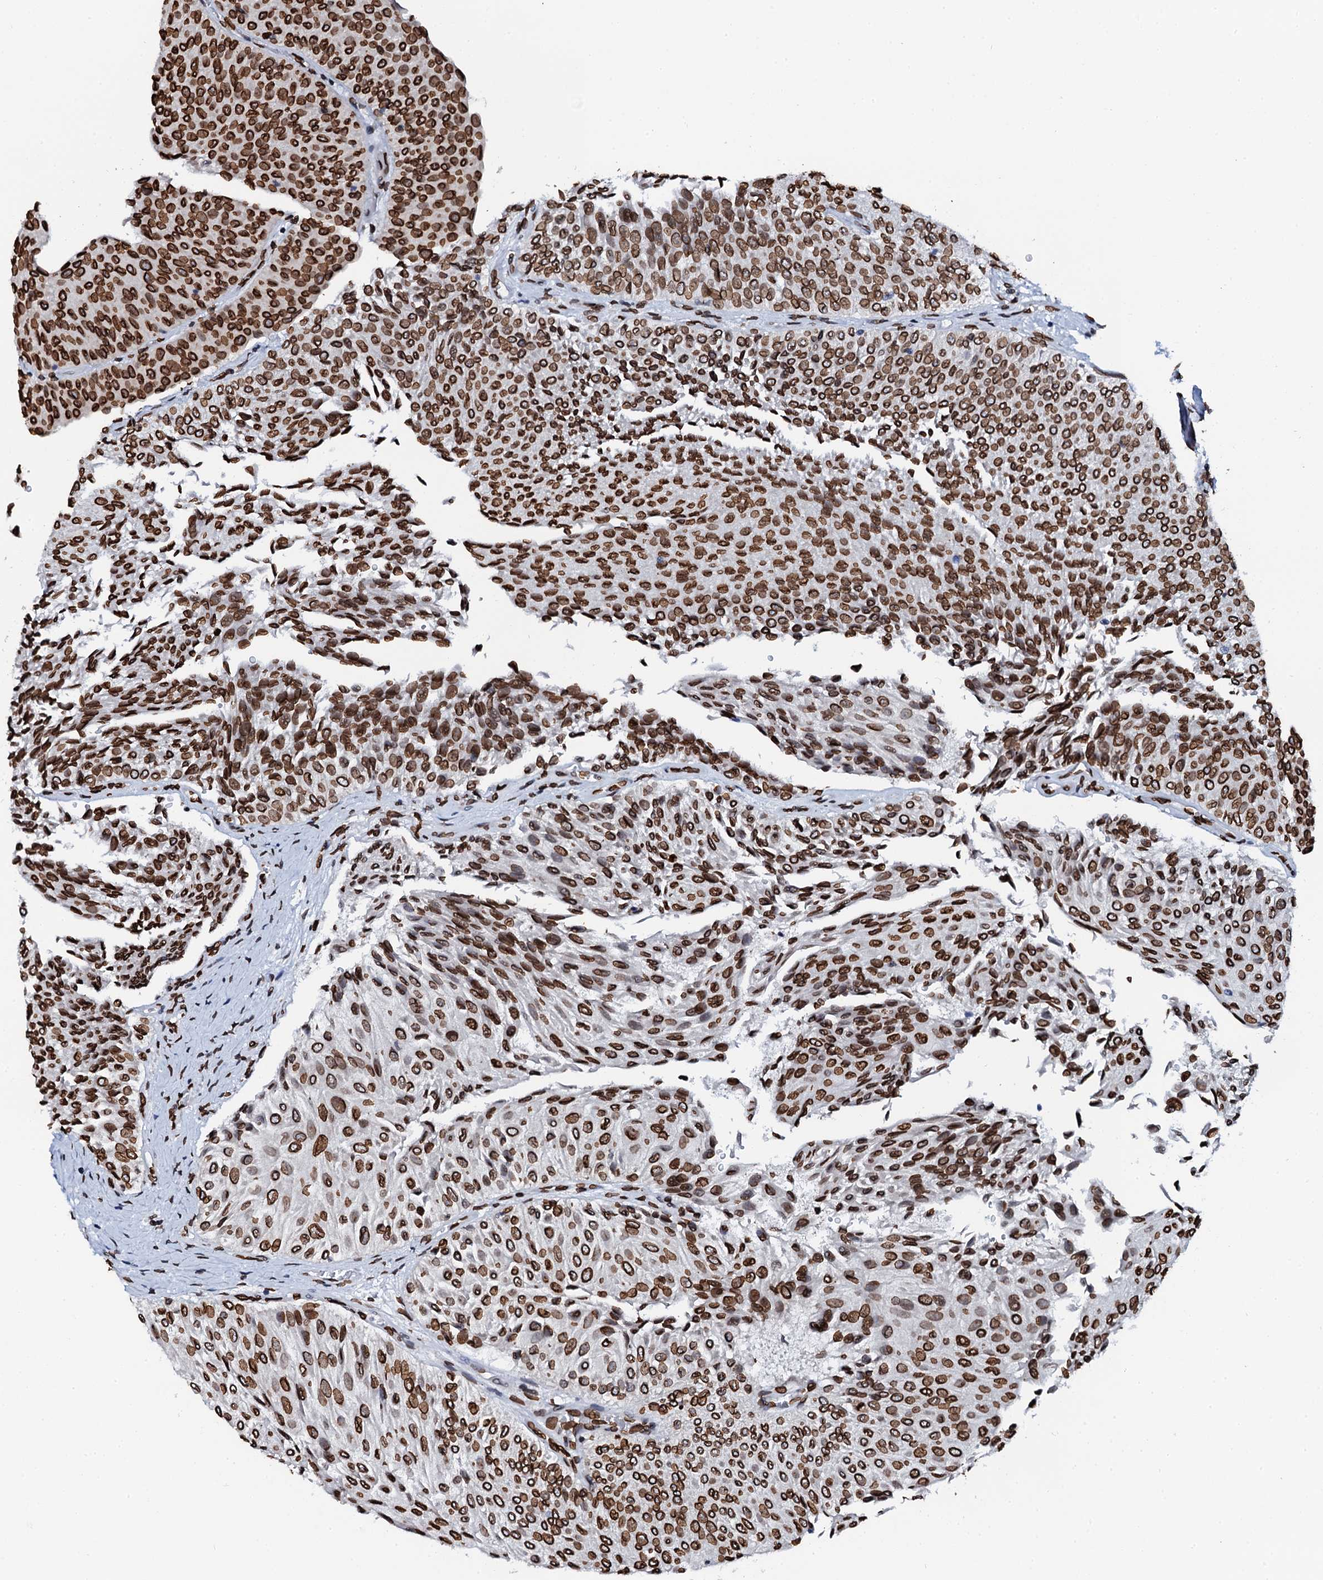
{"staining": {"intensity": "strong", "quantity": ">75%", "location": "nuclear"}, "tissue": "urothelial cancer", "cell_type": "Tumor cells", "image_type": "cancer", "snomed": [{"axis": "morphology", "description": "Urothelial carcinoma, Low grade"}, {"axis": "topography", "description": "Urinary bladder"}], "caption": "Urothelial cancer was stained to show a protein in brown. There is high levels of strong nuclear positivity in about >75% of tumor cells.", "gene": "KATNAL2", "patient": {"sex": "male", "age": 78}}